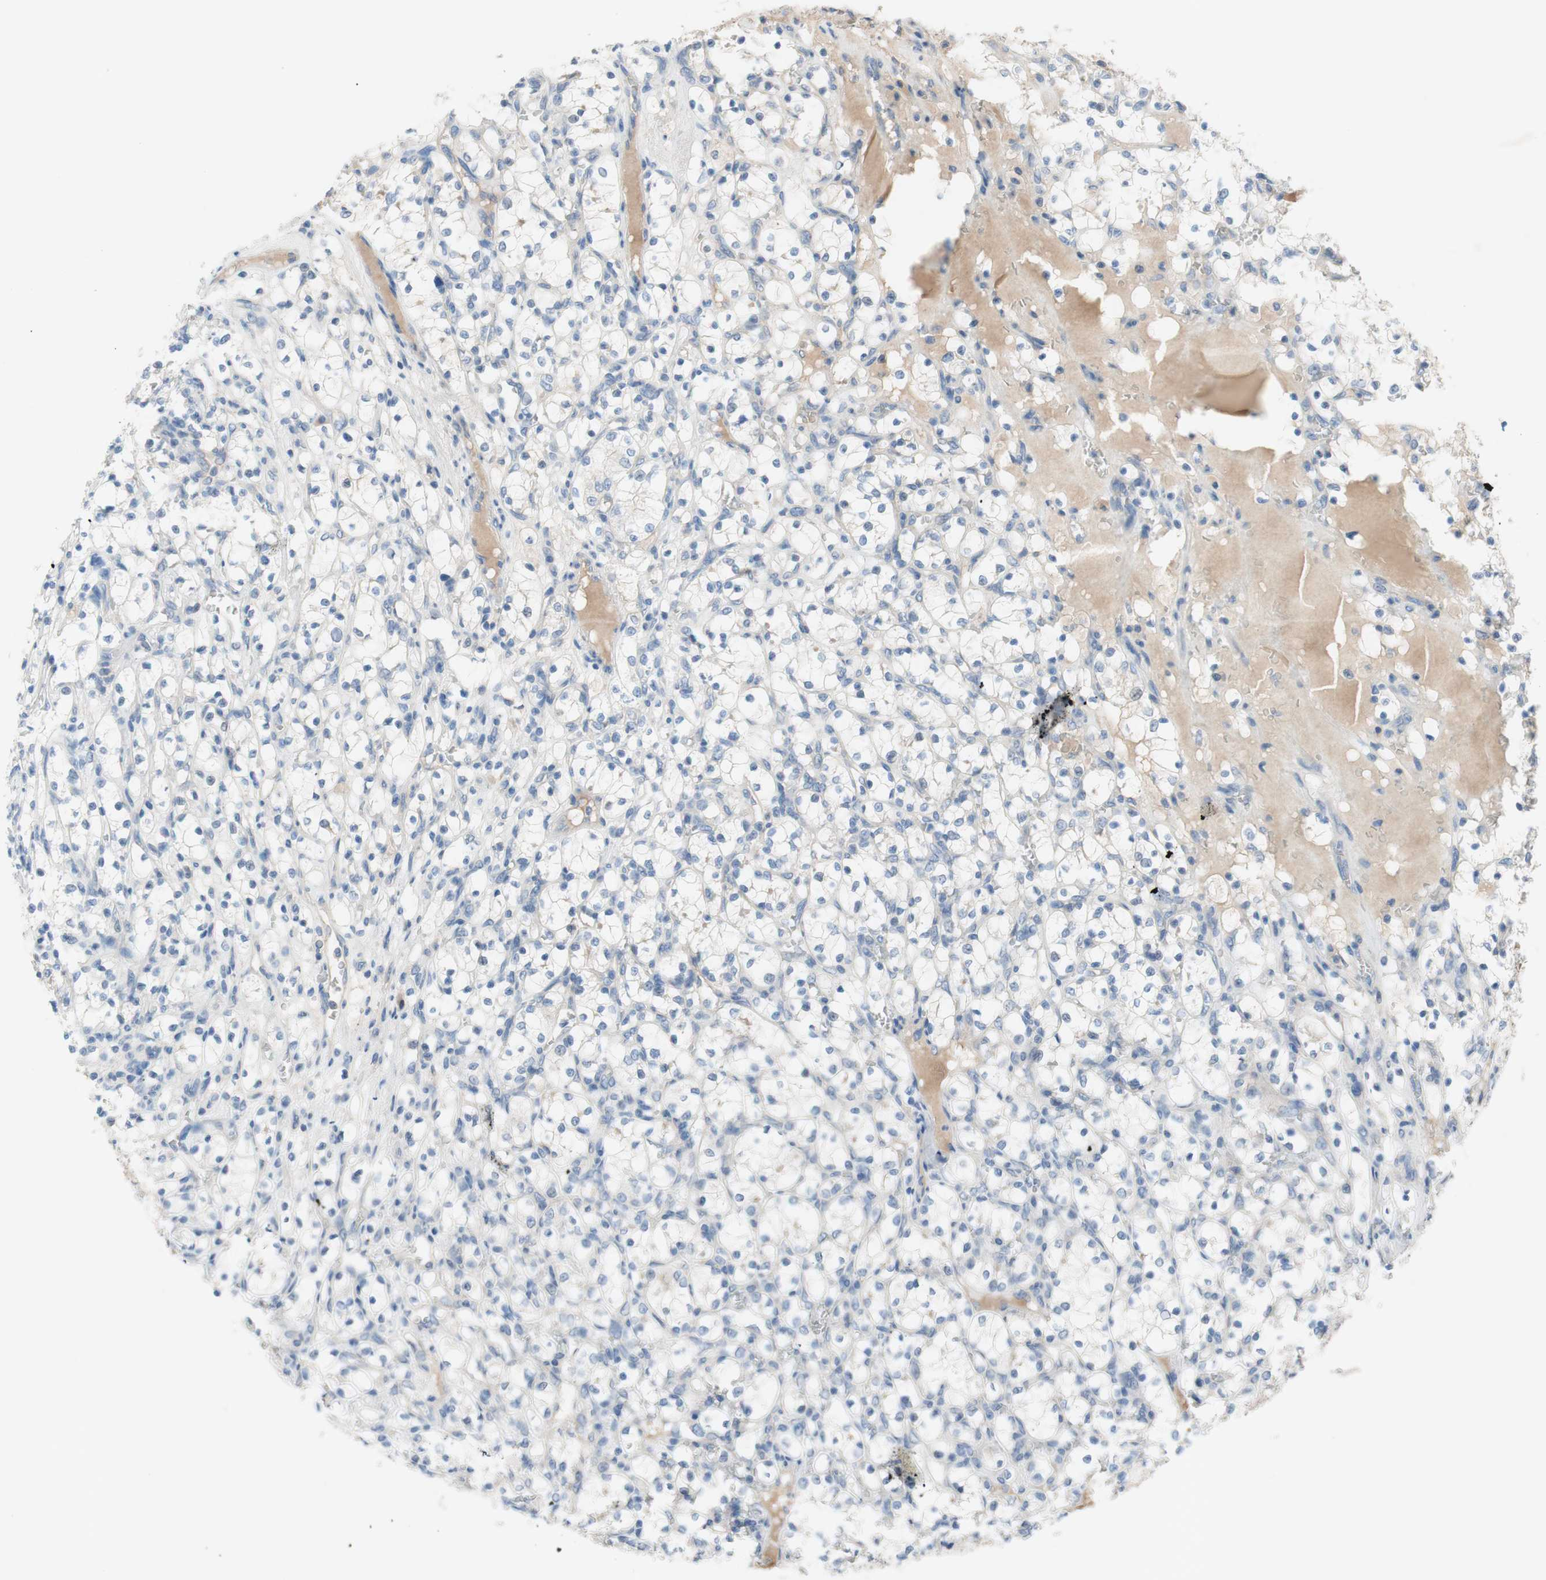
{"staining": {"intensity": "negative", "quantity": "none", "location": "none"}, "tissue": "renal cancer", "cell_type": "Tumor cells", "image_type": "cancer", "snomed": [{"axis": "morphology", "description": "Adenocarcinoma, NOS"}, {"axis": "topography", "description": "Kidney"}], "caption": "Immunohistochemistry (IHC) histopathology image of renal cancer stained for a protein (brown), which exhibits no expression in tumor cells.", "gene": "FDFT1", "patient": {"sex": "female", "age": 69}}